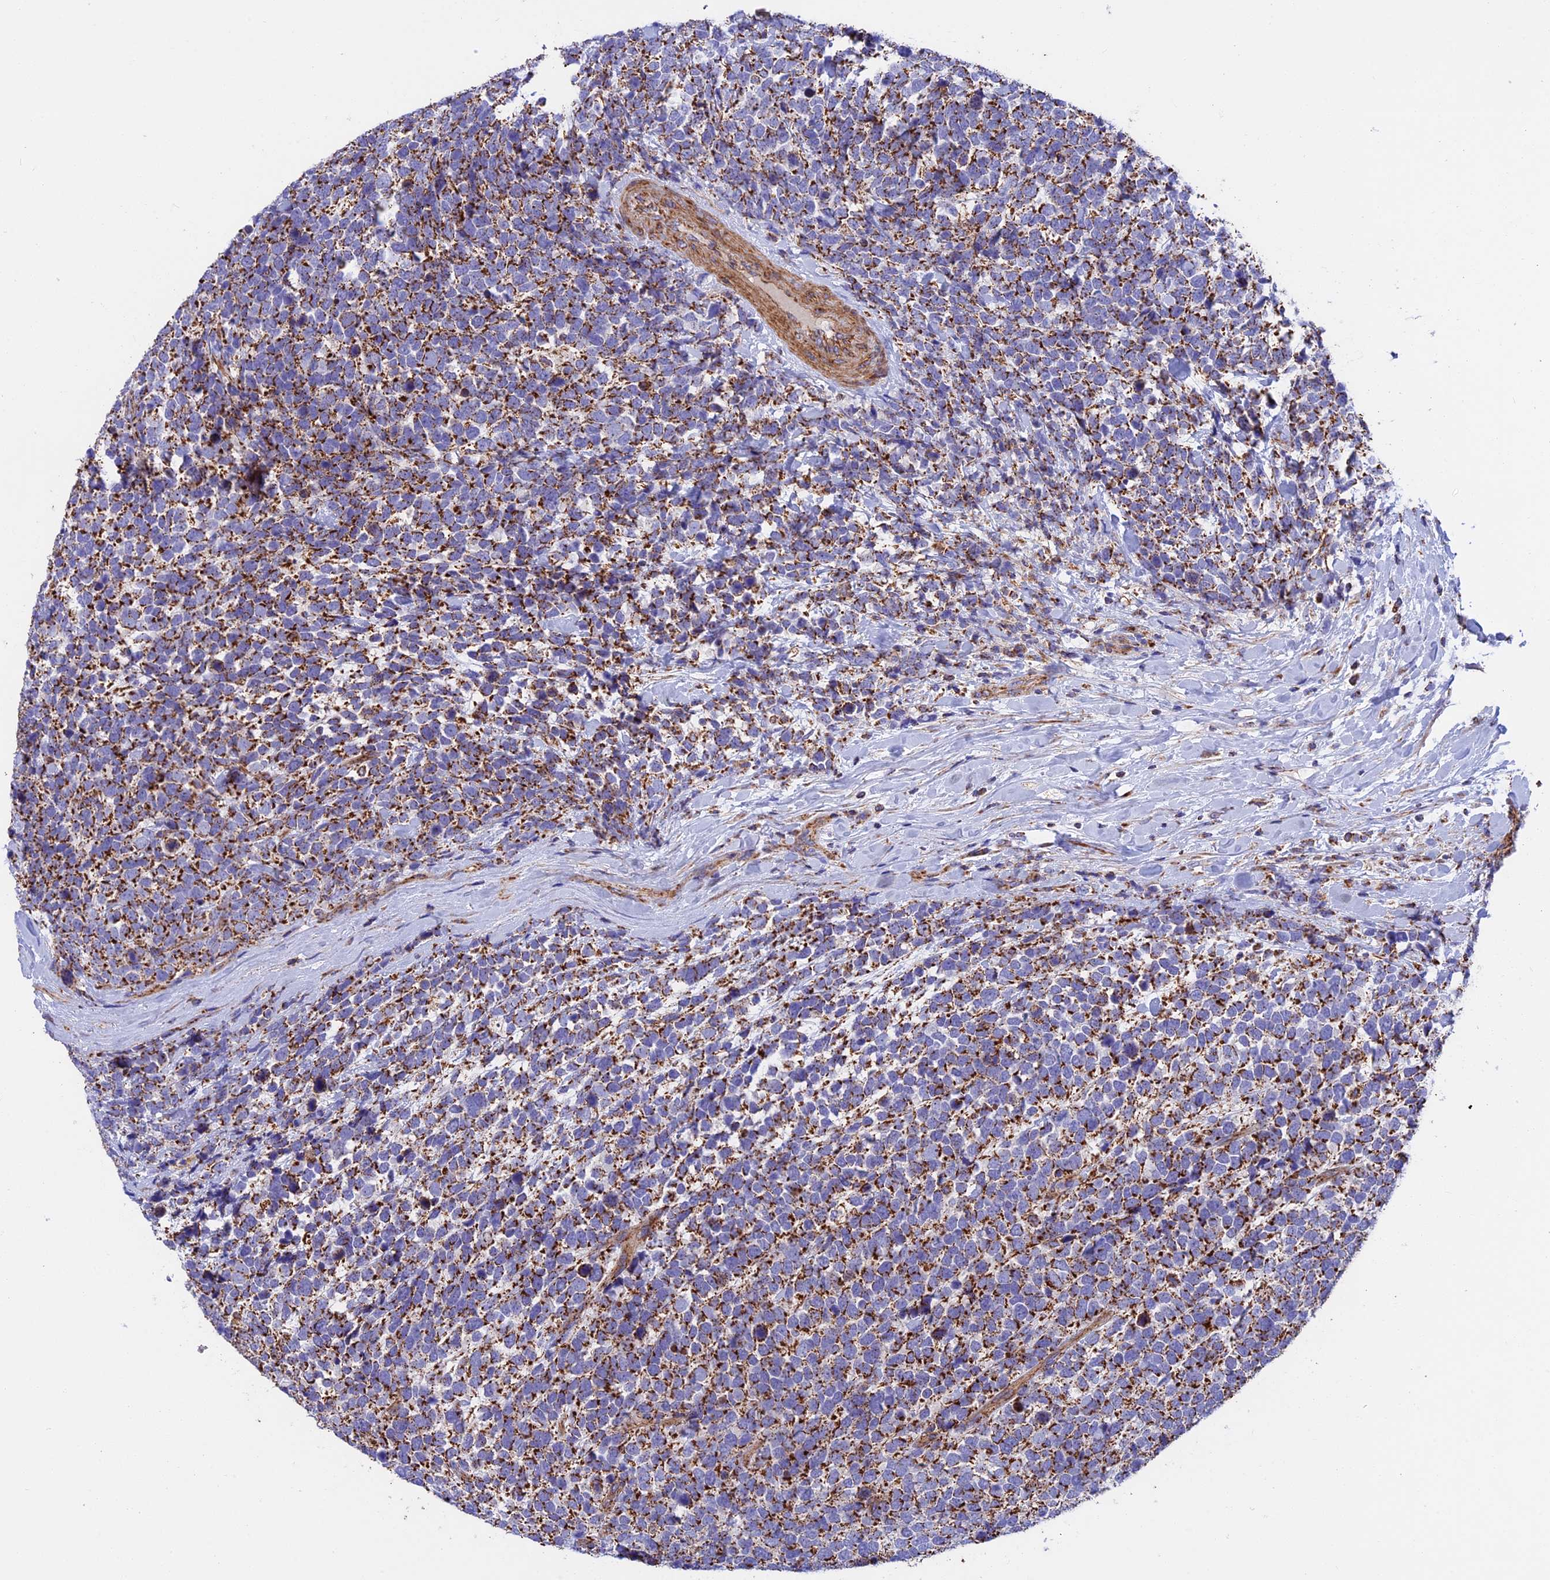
{"staining": {"intensity": "strong", "quantity": ">75%", "location": "cytoplasmic/membranous"}, "tissue": "urothelial cancer", "cell_type": "Tumor cells", "image_type": "cancer", "snomed": [{"axis": "morphology", "description": "Urothelial carcinoma, High grade"}, {"axis": "topography", "description": "Urinary bladder"}], "caption": "Human high-grade urothelial carcinoma stained with a brown dye exhibits strong cytoplasmic/membranous positive expression in approximately >75% of tumor cells.", "gene": "UQCRB", "patient": {"sex": "female", "age": 82}}